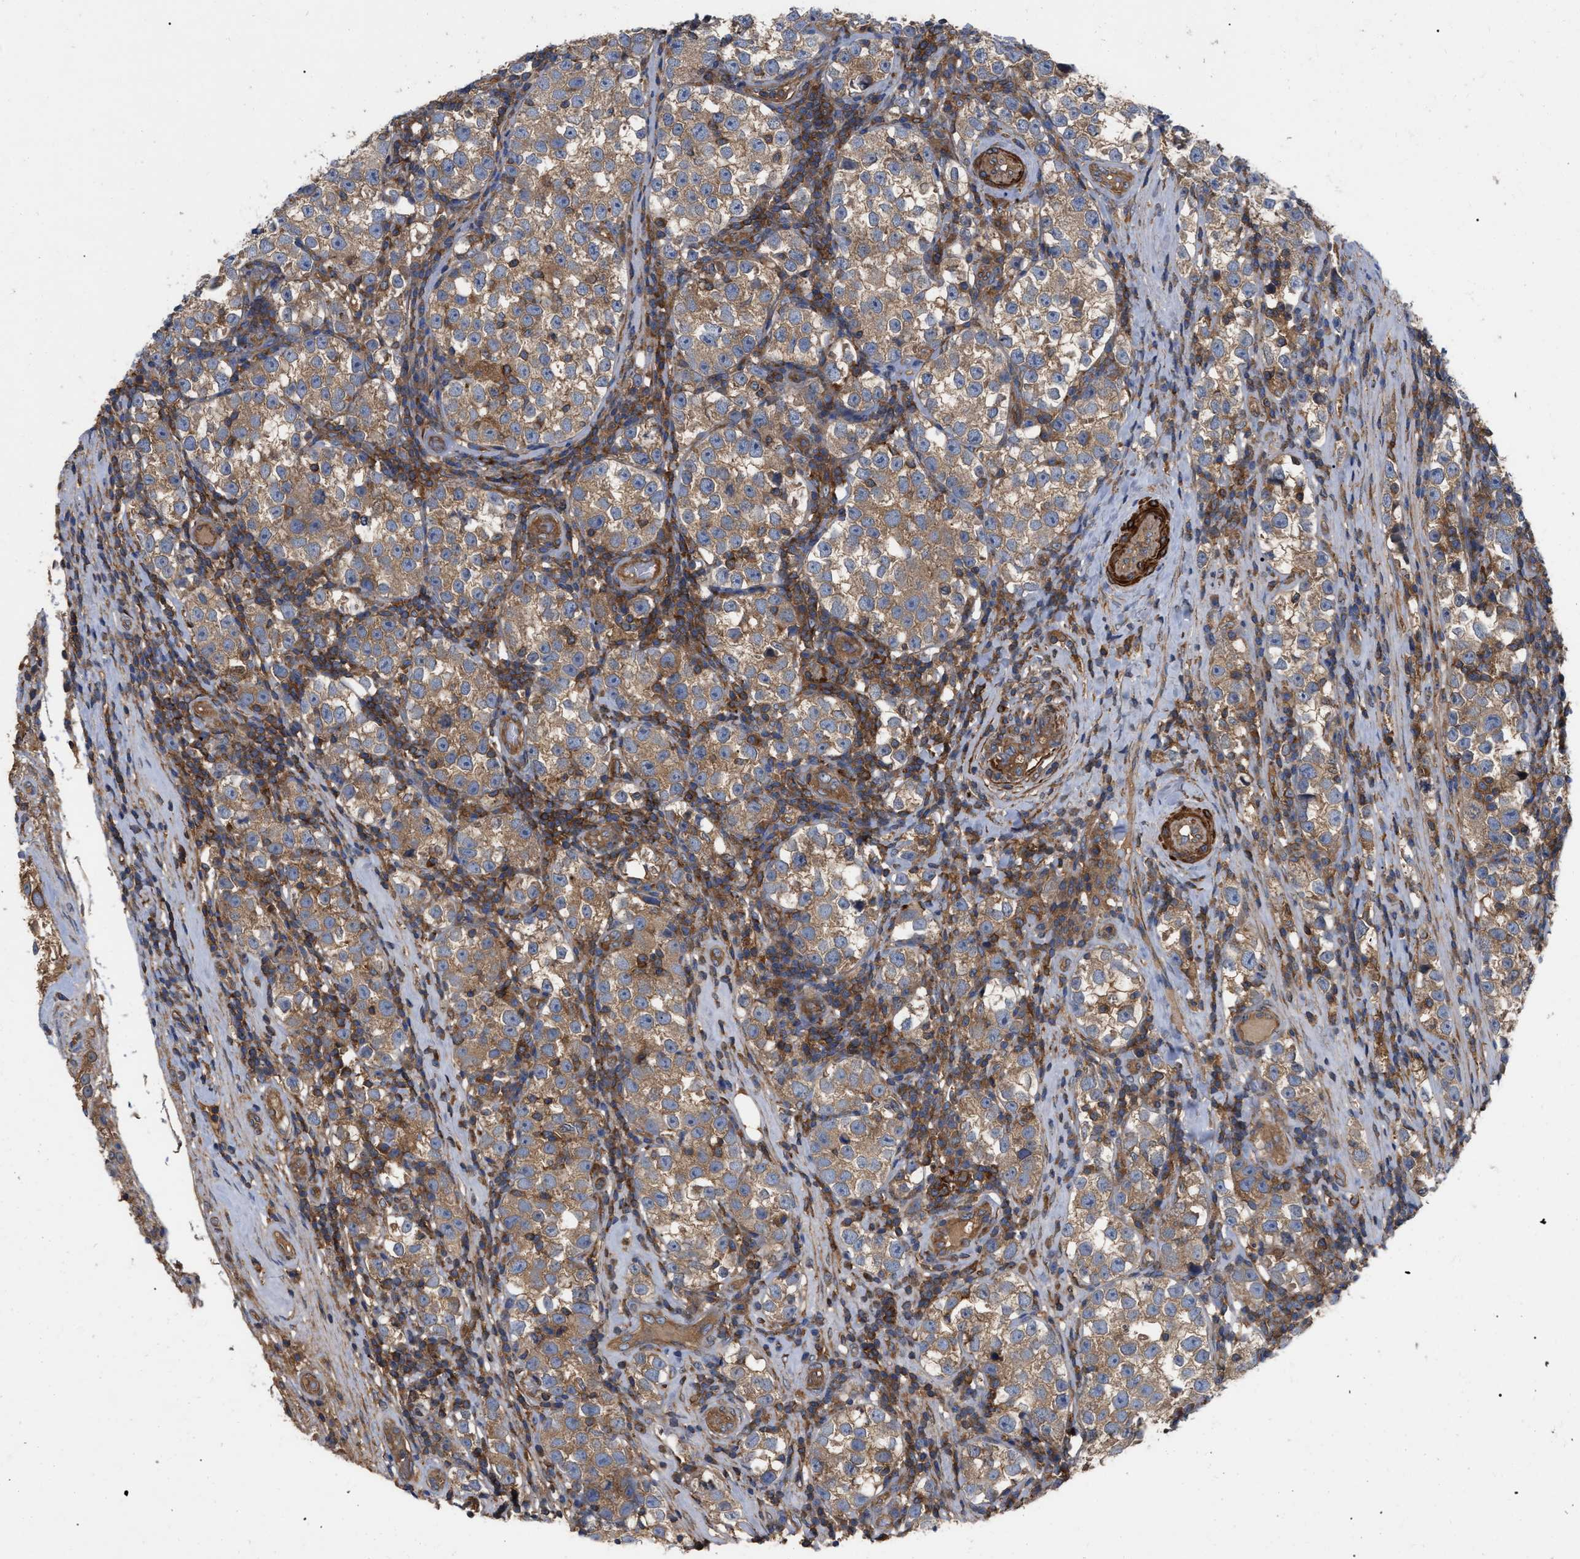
{"staining": {"intensity": "moderate", "quantity": ">75%", "location": "cytoplasmic/membranous"}, "tissue": "testis cancer", "cell_type": "Tumor cells", "image_type": "cancer", "snomed": [{"axis": "morphology", "description": "Normal tissue, NOS"}, {"axis": "morphology", "description": "Seminoma, NOS"}, {"axis": "topography", "description": "Testis"}], "caption": "Testis cancer stained with immunohistochemistry reveals moderate cytoplasmic/membranous staining in approximately >75% of tumor cells.", "gene": "RABEP1", "patient": {"sex": "male", "age": 43}}